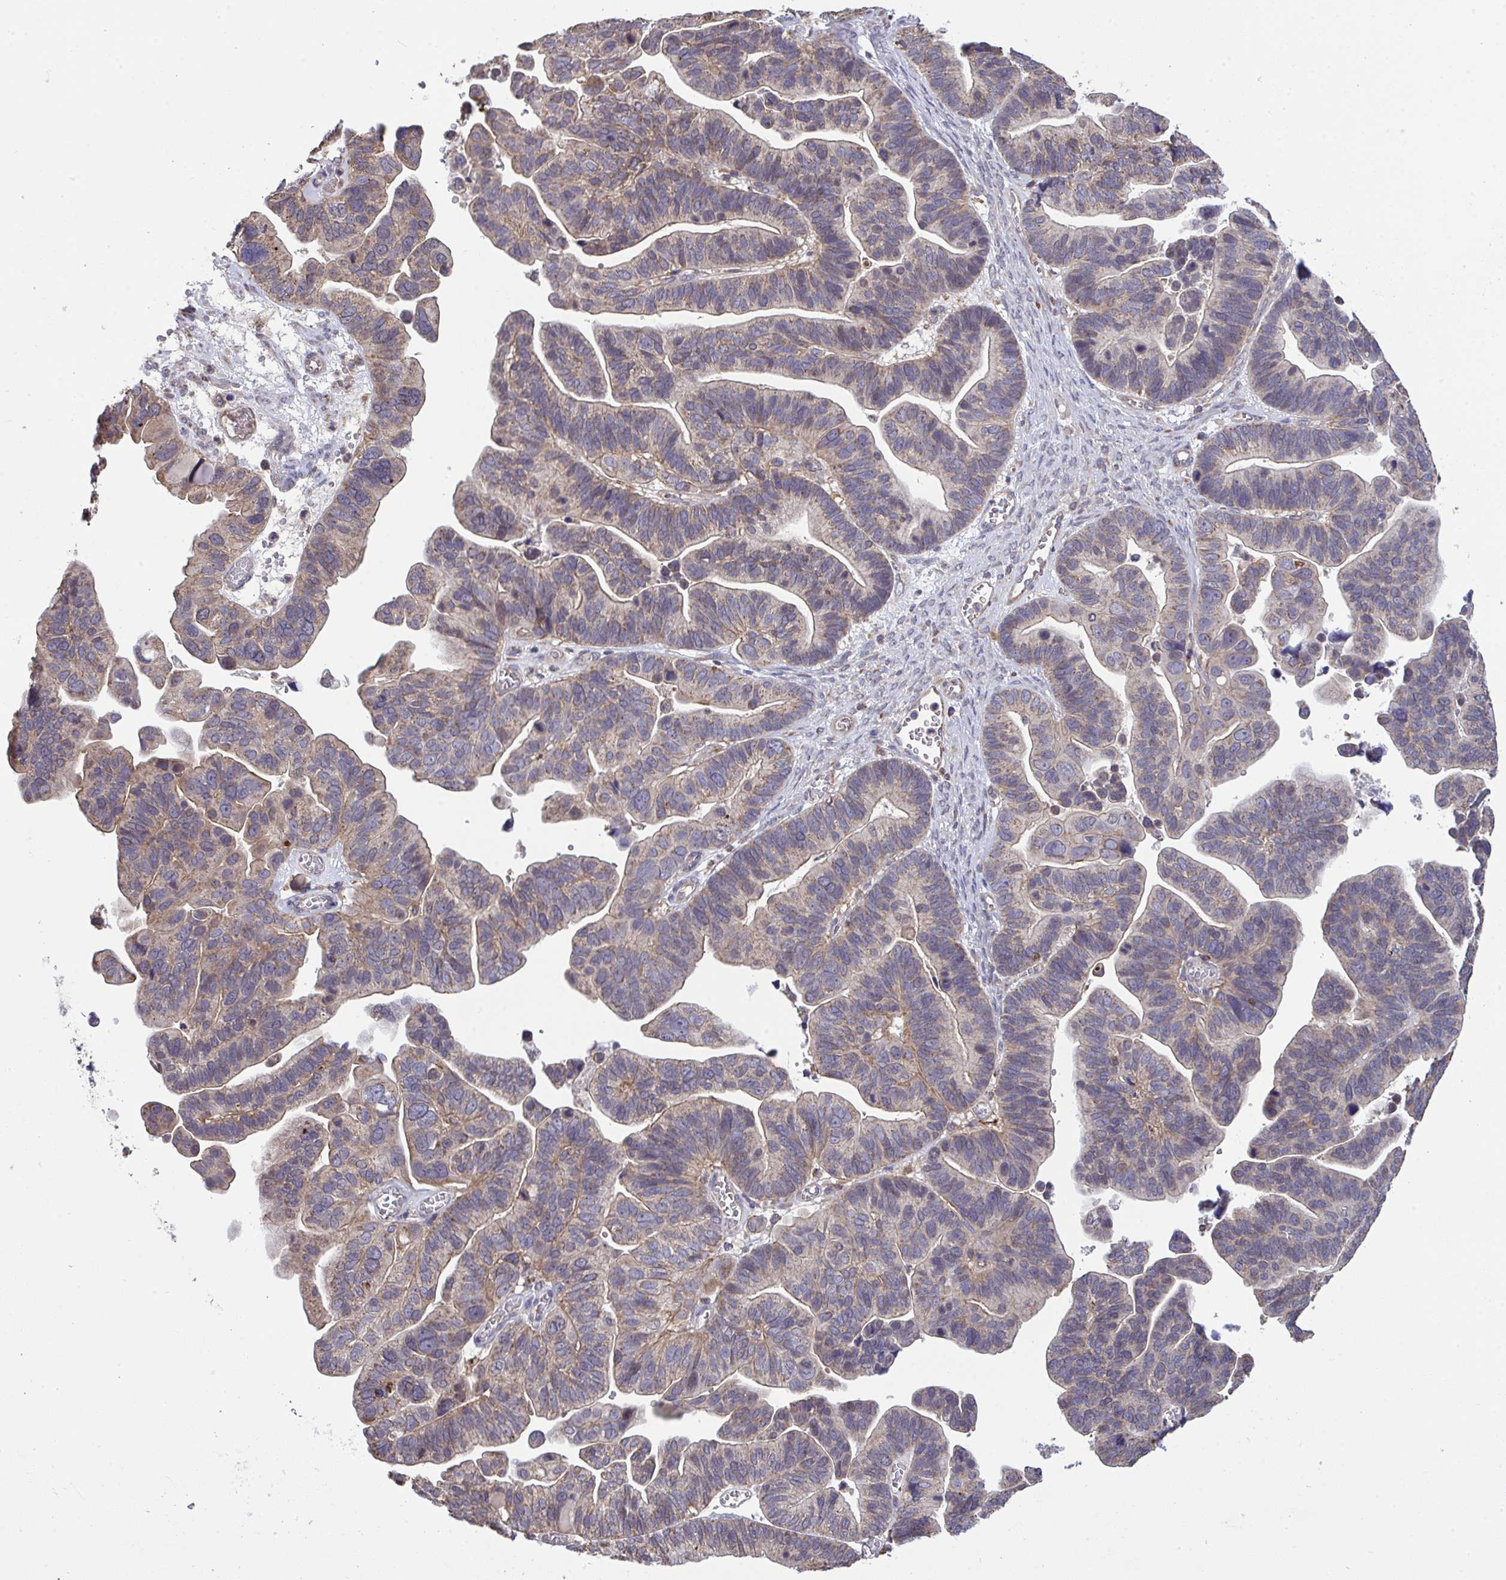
{"staining": {"intensity": "weak", "quantity": "25%-75%", "location": "cytoplasmic/membranous"}, "tissue": "ovarian cancer", "cell_type": "Tumor cells", "image_type": "cancer", "snomed": [{"axis": "morphology", "description": "Cystadenocarcinoma, serous, NOS"}, {"axis": "topography", "description": "Ovary"}], "caption": "Brown immunohistochemical staining in human serous cystadenocarcinoma (ovarian) demonstrates weak cytoplasmic/membranous staining in about 25%-75% of tumor cells.", "gene": "PPM1H", "patient": {"sex": "female", "age": 56}}